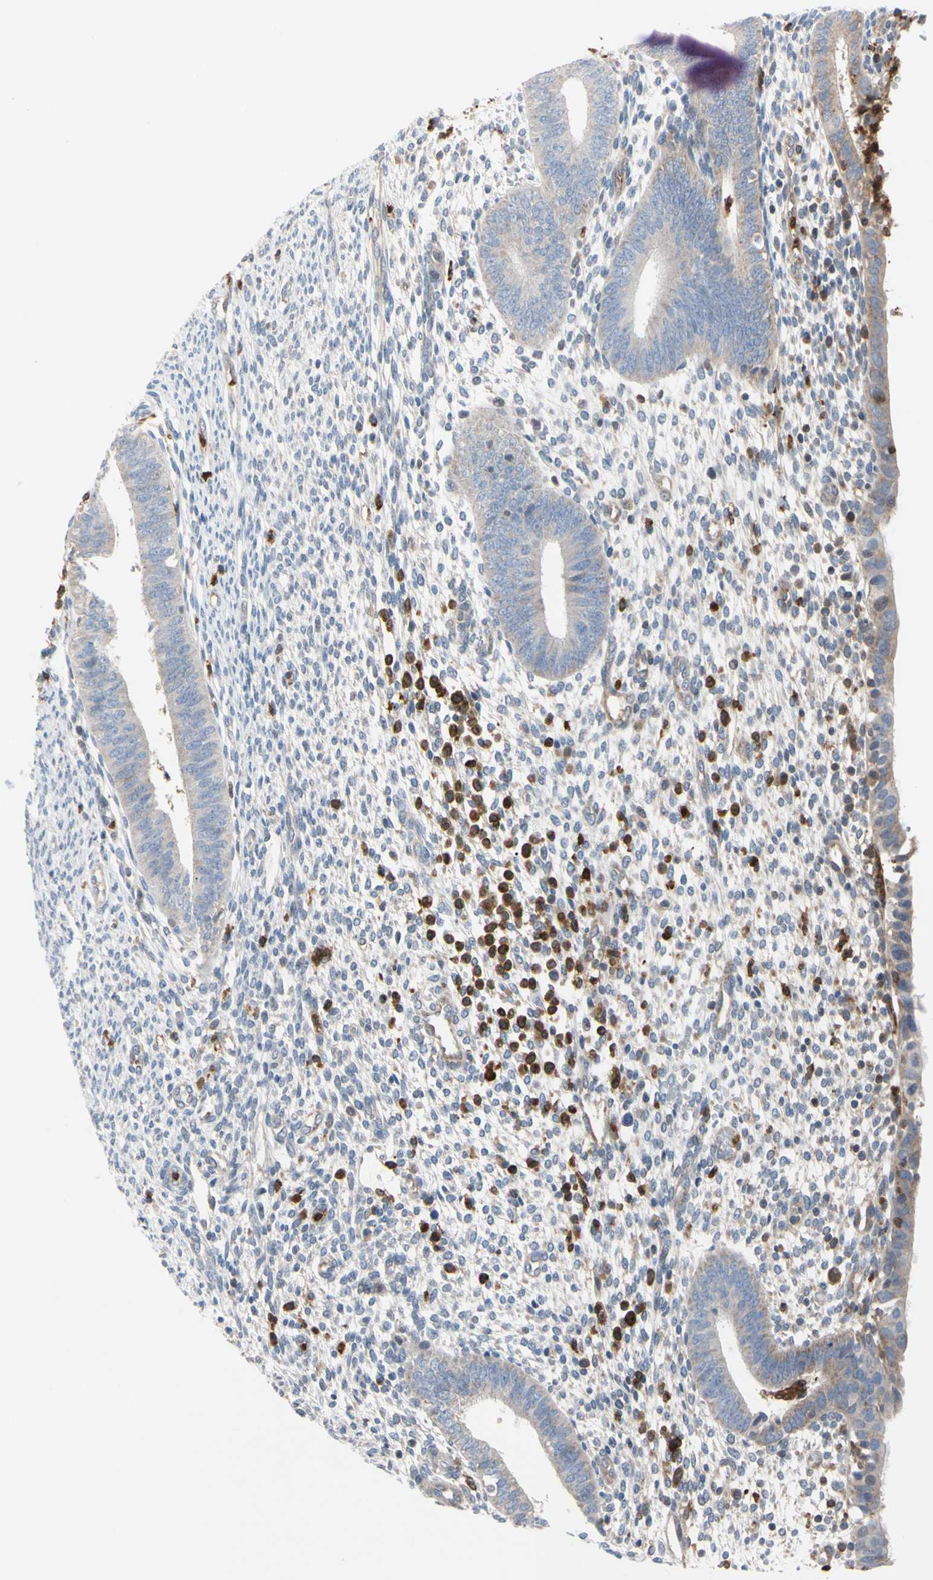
{"staining": {"intensity": "weak", "quantity": "<25%", "location": "cytoplasmic/membranous"}, "tissue": "endometrium", "cell_type": "Cells in endometrial stroma", "image_type": "normal", "snomed": [{"axis": "morphology", "description": "Normal tissue, NOS"}, {"axis": "topography", "description": "Endometrium"}], "caption": "The micrograph reveals no significant positivity in cells in endometrial stroma of endometrium. (Stains: DAB immunohistochemistry (IHC) with hematoxylin counter stain, Microscopy: brightfield microscopy at high magnification).", "gene": "MCL1", "patient": {"sex": "female", "age": 35}}